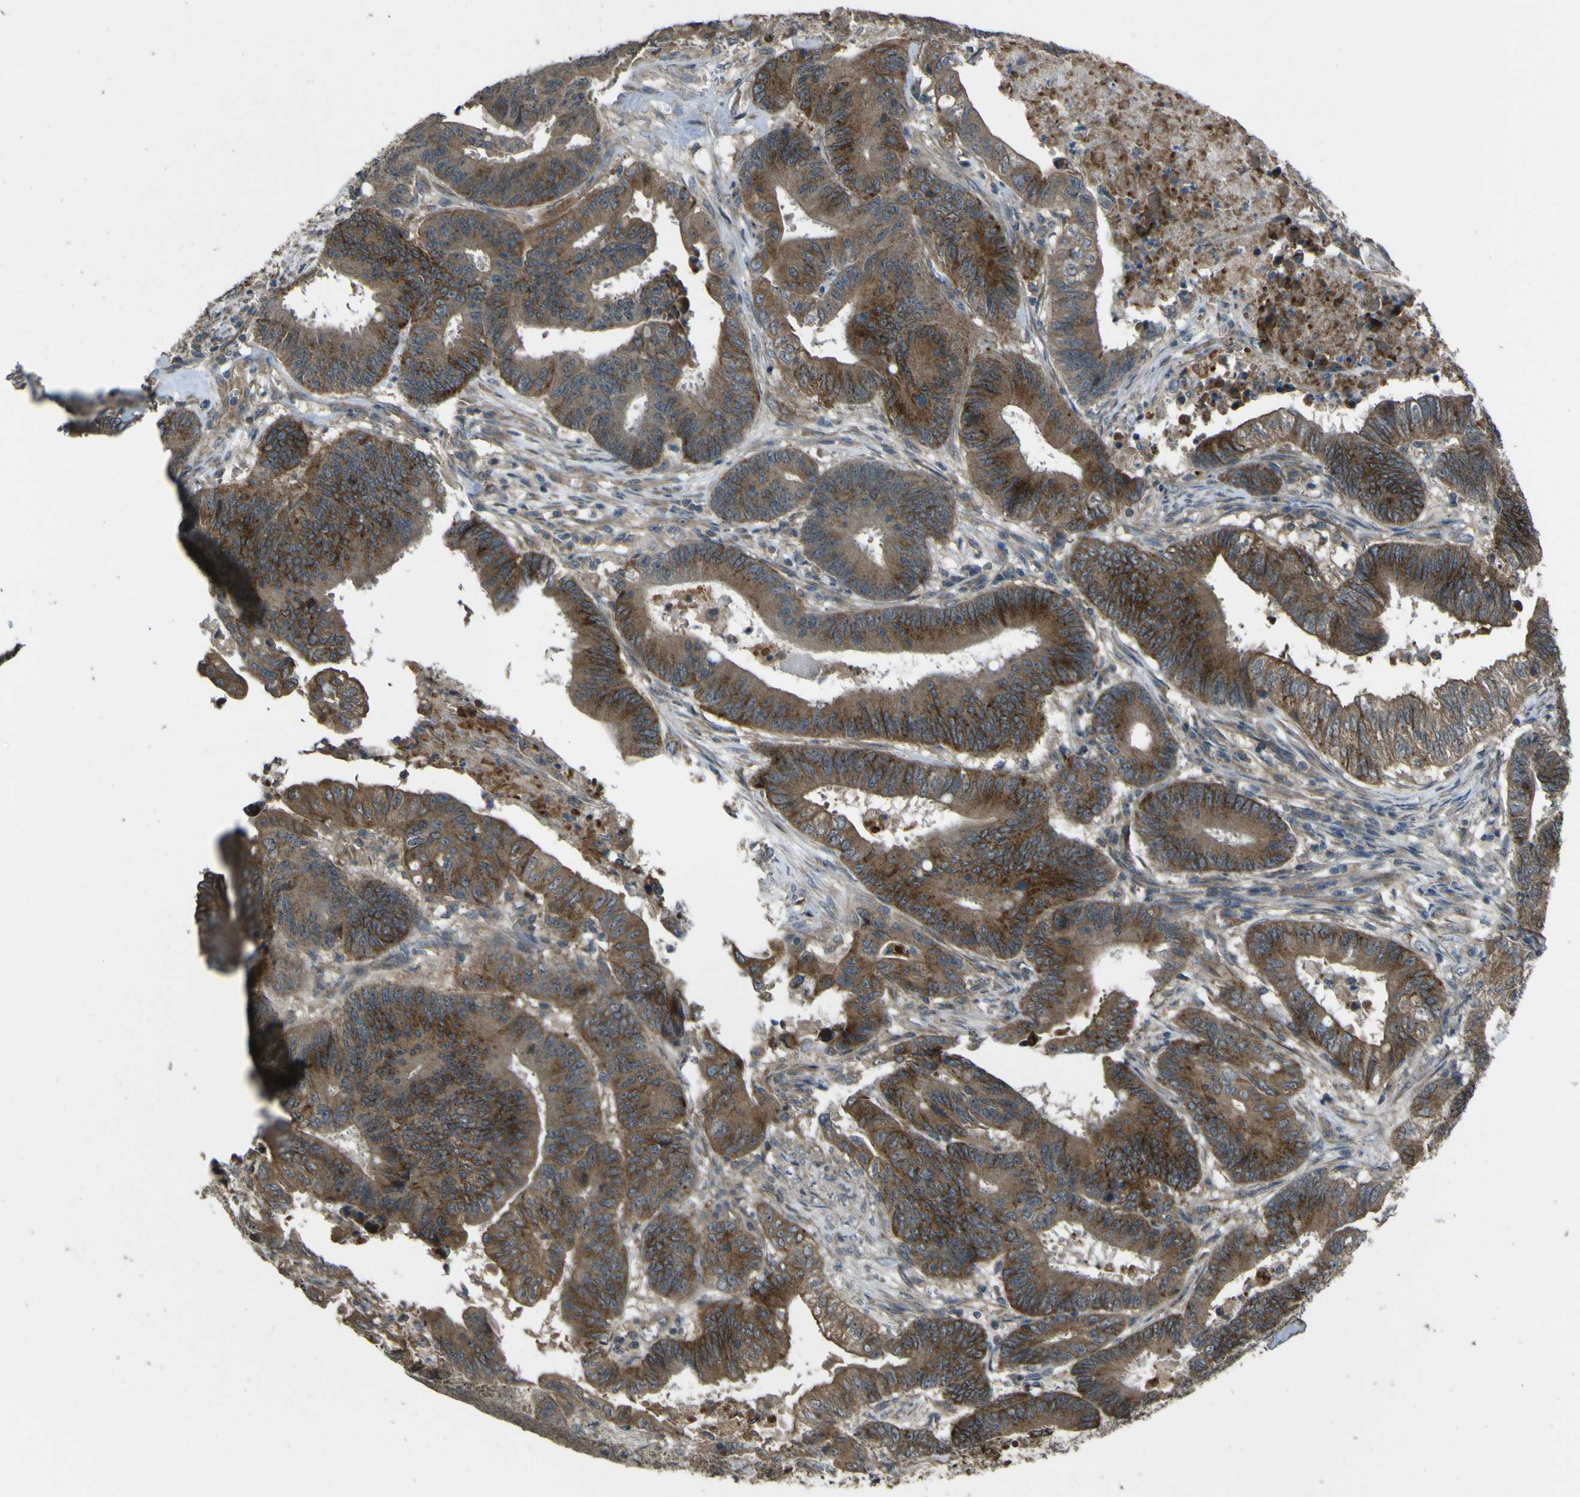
{"staining": {"intensity": "strong", "quantity": ">75%", "location": "cytoplasmic/membranous"}, "tissue": "colorectal cancer", "cell_type": "Tumor cells", "image_type": "cancer", "snomed": [{"axis": "morphology", "description": "Adenocarcinoma, NOS"}, {"axis": "topography", "description": "Colon"}], "caption": "This is a micrograph of immunohistochemistry staining of colorectal cancer (adenocarcinoma), which shows strong expression in the cytoplasmic/membranous of tumor cells.", "gene": "NAALADL2", "patient": {"sex": "male", "age": 45}}